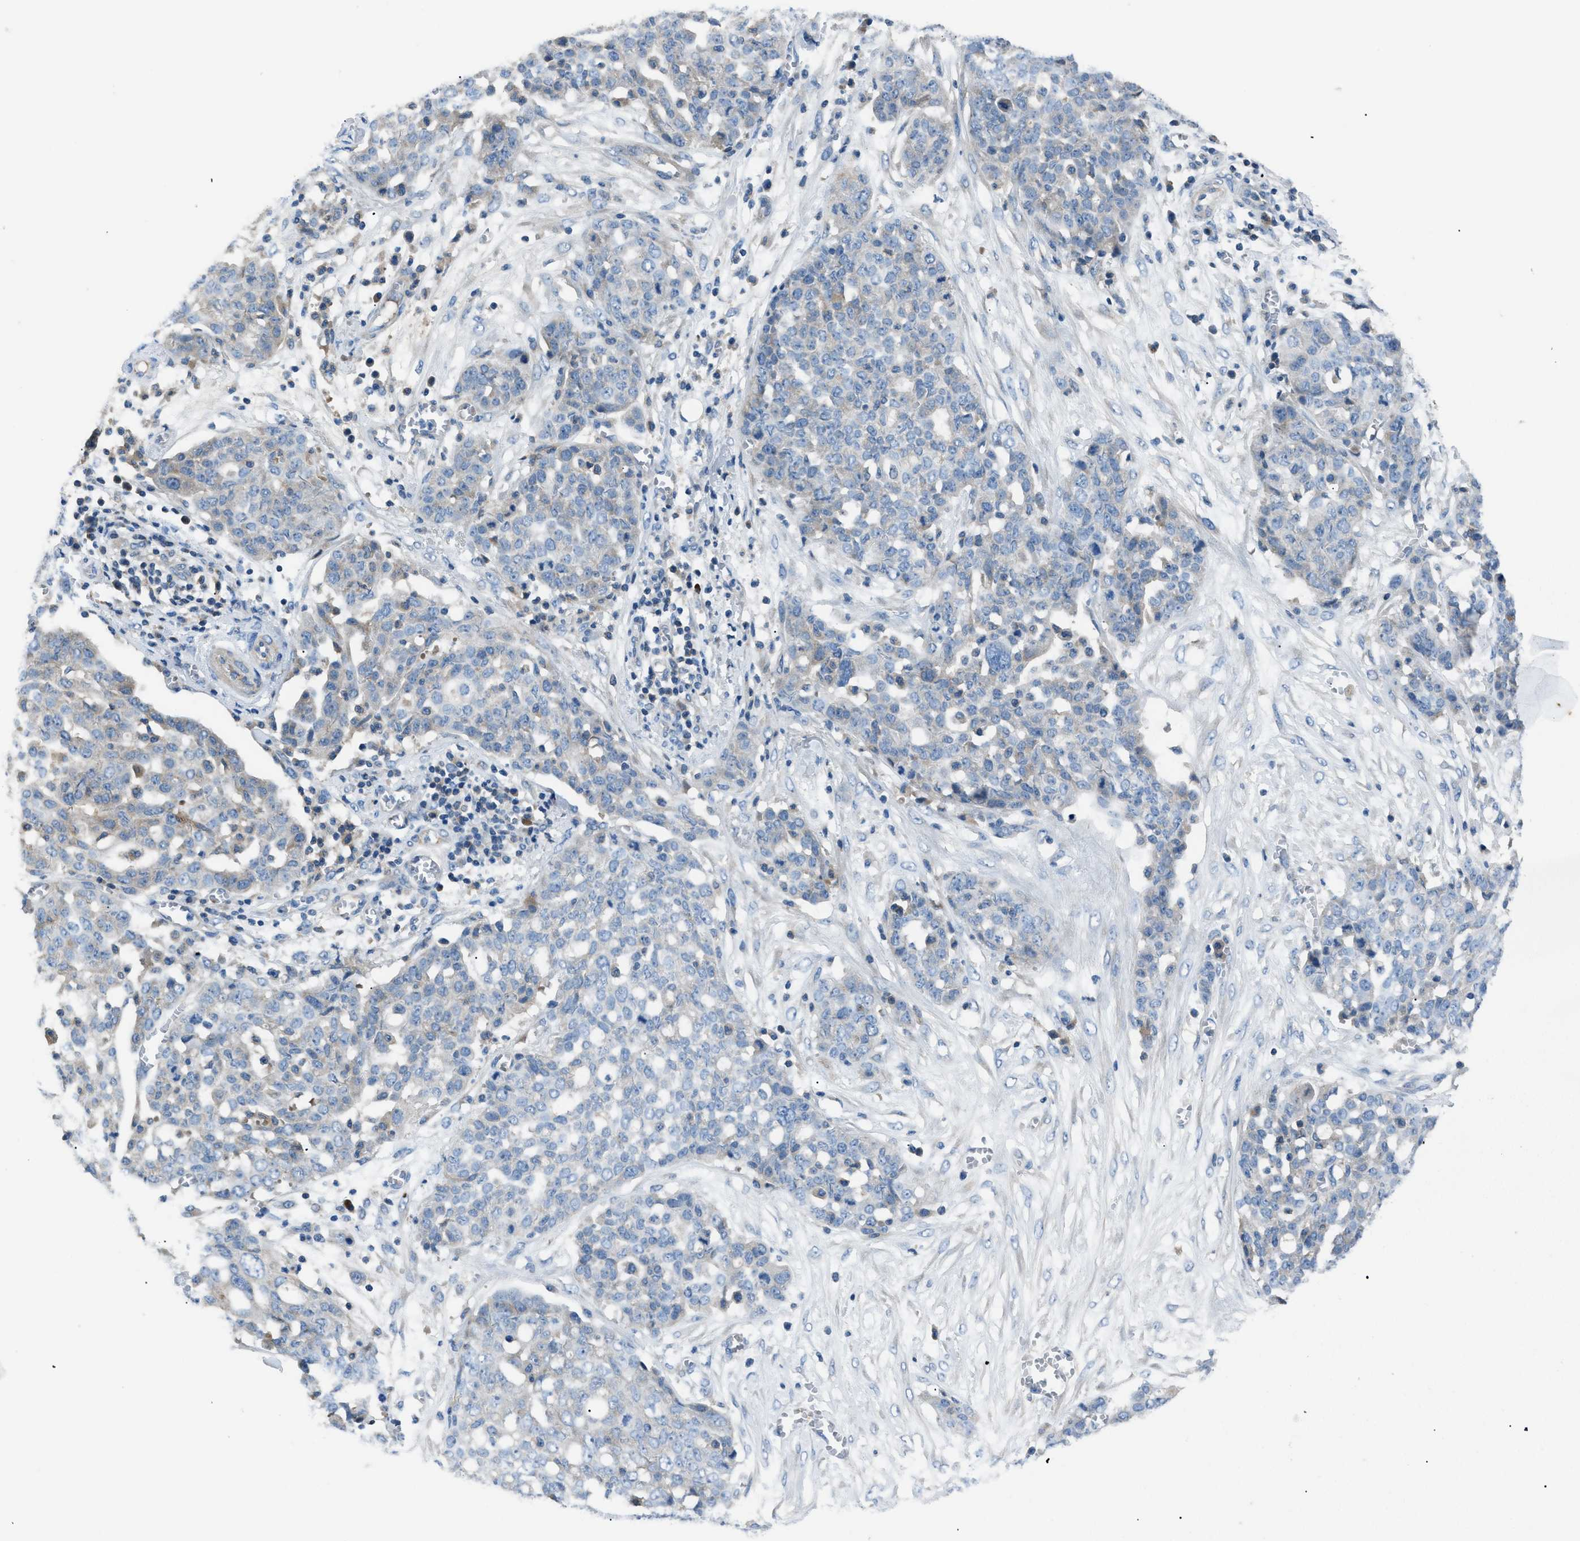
{"staining": {"intensity": "negative", "quantity": "none", "location": "none"}, "tissue": "ovarian cancer", "cell_type": "Tumor cells", "image_type": "cancer", "snomed": [{"axis": "morphology", "description": "Cystadenocarcinoma, serous, NOS"}, {"axis": "topography", "description": "Soft tissue"}, {"axis": "topography", "description": "Ovary"}], "caption": "IHC of serous cystadenocarcinoma (ovarian) displays no expression in tumor cells. (DAB (3,3'-diaminobenzidine) IHC, high magnification).", "gene": "SGCZ", "patient": {"sex": "female", "age": 57}}